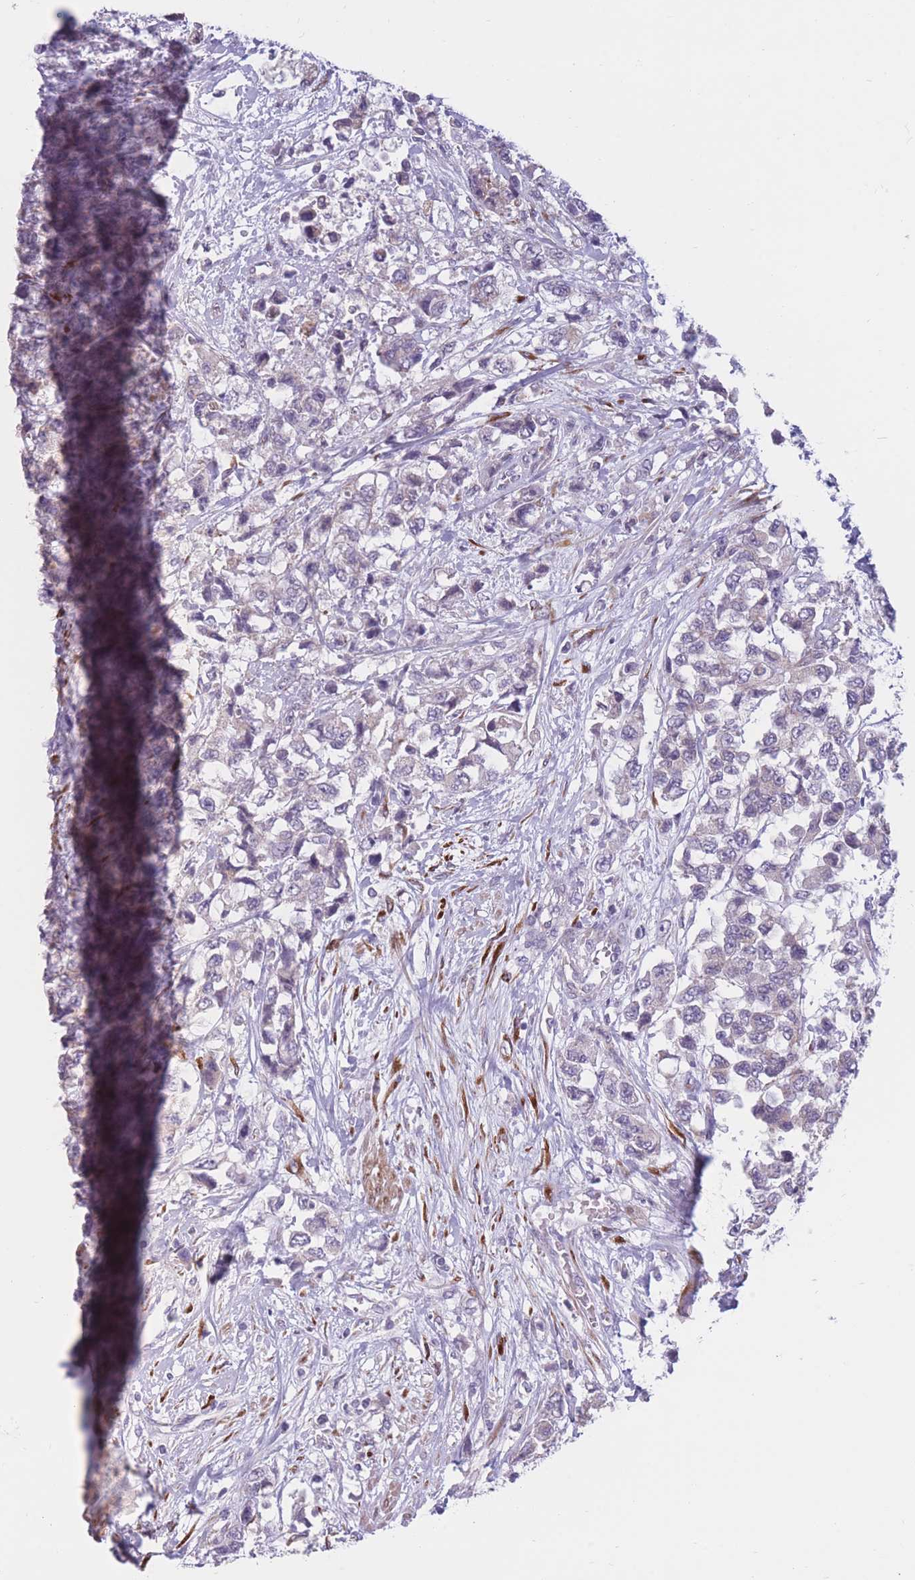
{"staining": {"intensity": "negative", "quantity": "none", "location": "none"}, "tissue": "urothelial cancer", "cell_type": "Tumor cells", "image_type": "cancer", "snomed": [{"axis": "morphology", "description": "Urothelial carcinoma, High grade"}, {"axis": "topography", "description": "Urinary bladder"}], "caption": "A photomicrograph of human high-grade urothelial carcinoma is negative for staining in tumor cells.", "gene": "CCNQ", "patient": {"sex": "female", "age": 78}}